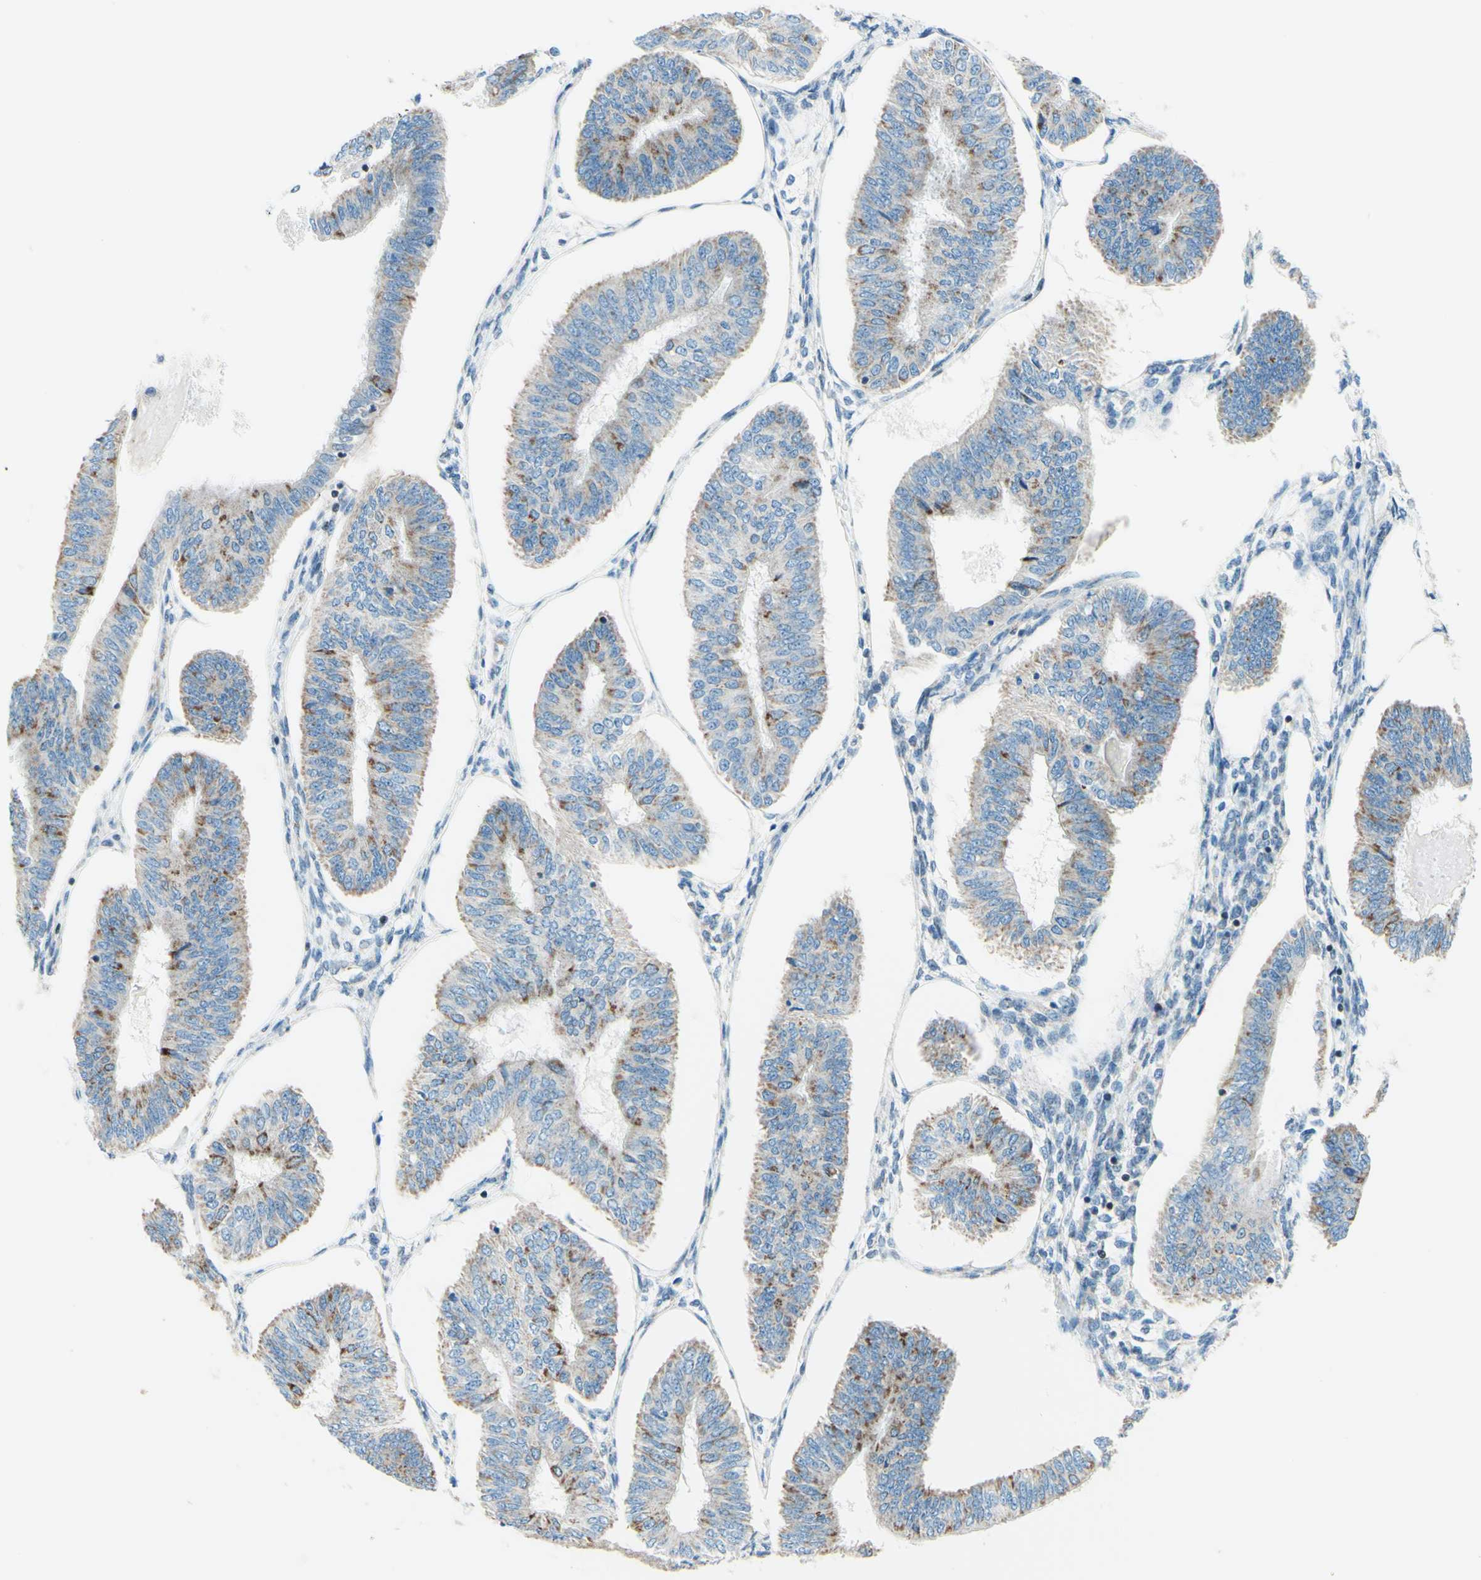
{"staining": {"intensity": "weak", "quantity": ">75%", "location": "cytoplasmic/membranous"}, "tissue": "endometrial cancer", "cell_type": "Tumor cells", "image_type": "cancer", "snomed": [{"axis": "morphology", "description": "Adenocarcinoma, NOS"}, {"axis": "topography", "description": "Endometrium"}], "caption": "A high-resolution micrograph shows immunohistochemistry staining of endometrial adenocarcinoma, which reveals weak cytoplasmic/membranous expression in about >75% of tumor cells. (IHC, brightfield microscopy, high magnification).", "gene": "CBX7", "patient": {"sex": "female", "age": 58}}